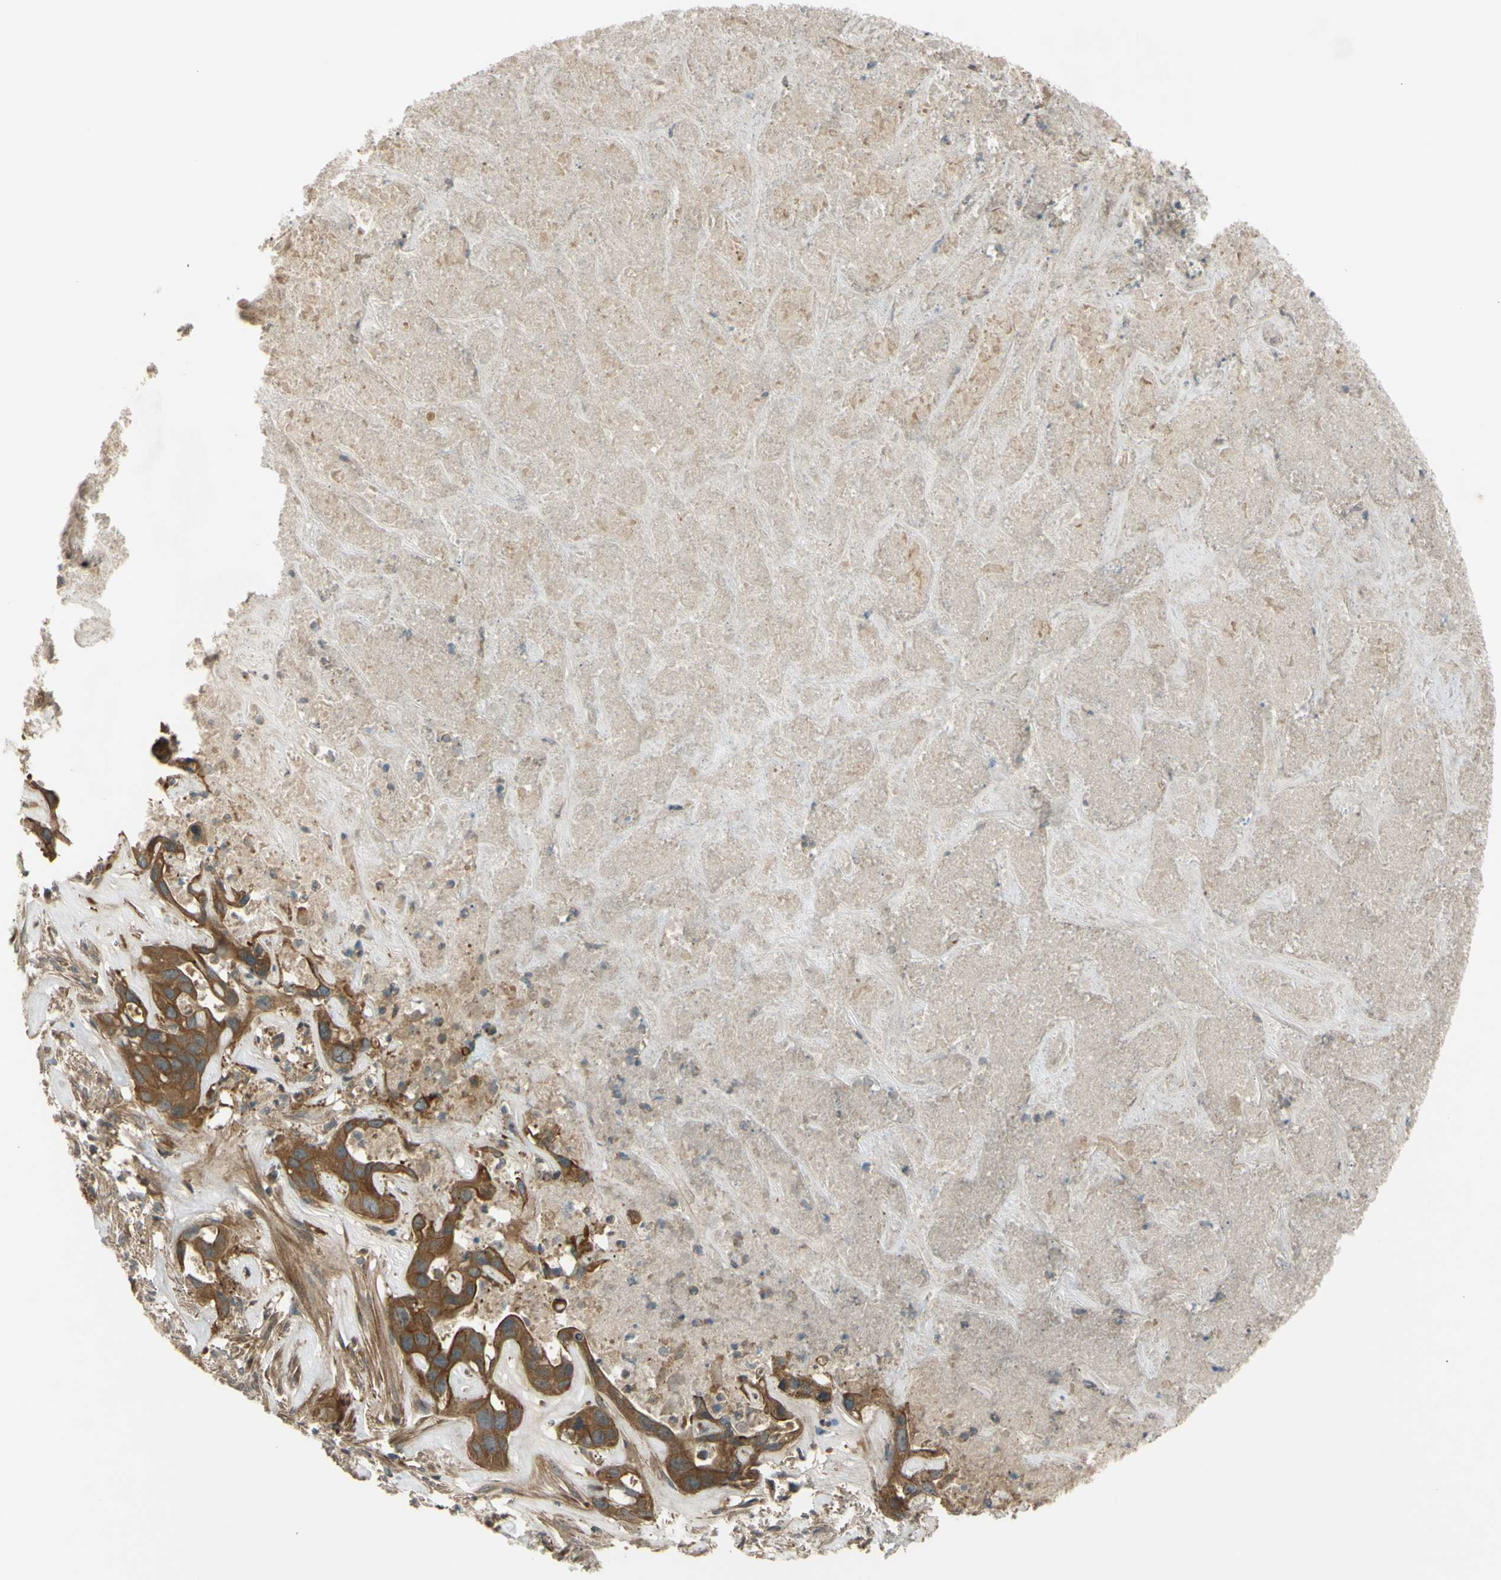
{"staining": {"intensity": "strong", "quantity": ">75%", "location": "cytoplasmic/membranous"}, "tissue": "liver cancer", "cell_type": "Tumor cells", "image_type": "cancer", "snomed": [{"axis": "morphology", "description": "Cholangiocarcinoma"}, {"axis": "topography", "description": "Liver"}], "caption": "Liver cholangiocarcinoma was stained to show a protein in brown. There is high levels of strong cytoplasmic/membranous positivity in approximately >75% of tumor cells.", "gene": "FLII", "patient": {"sex": "female", "age": 65}}